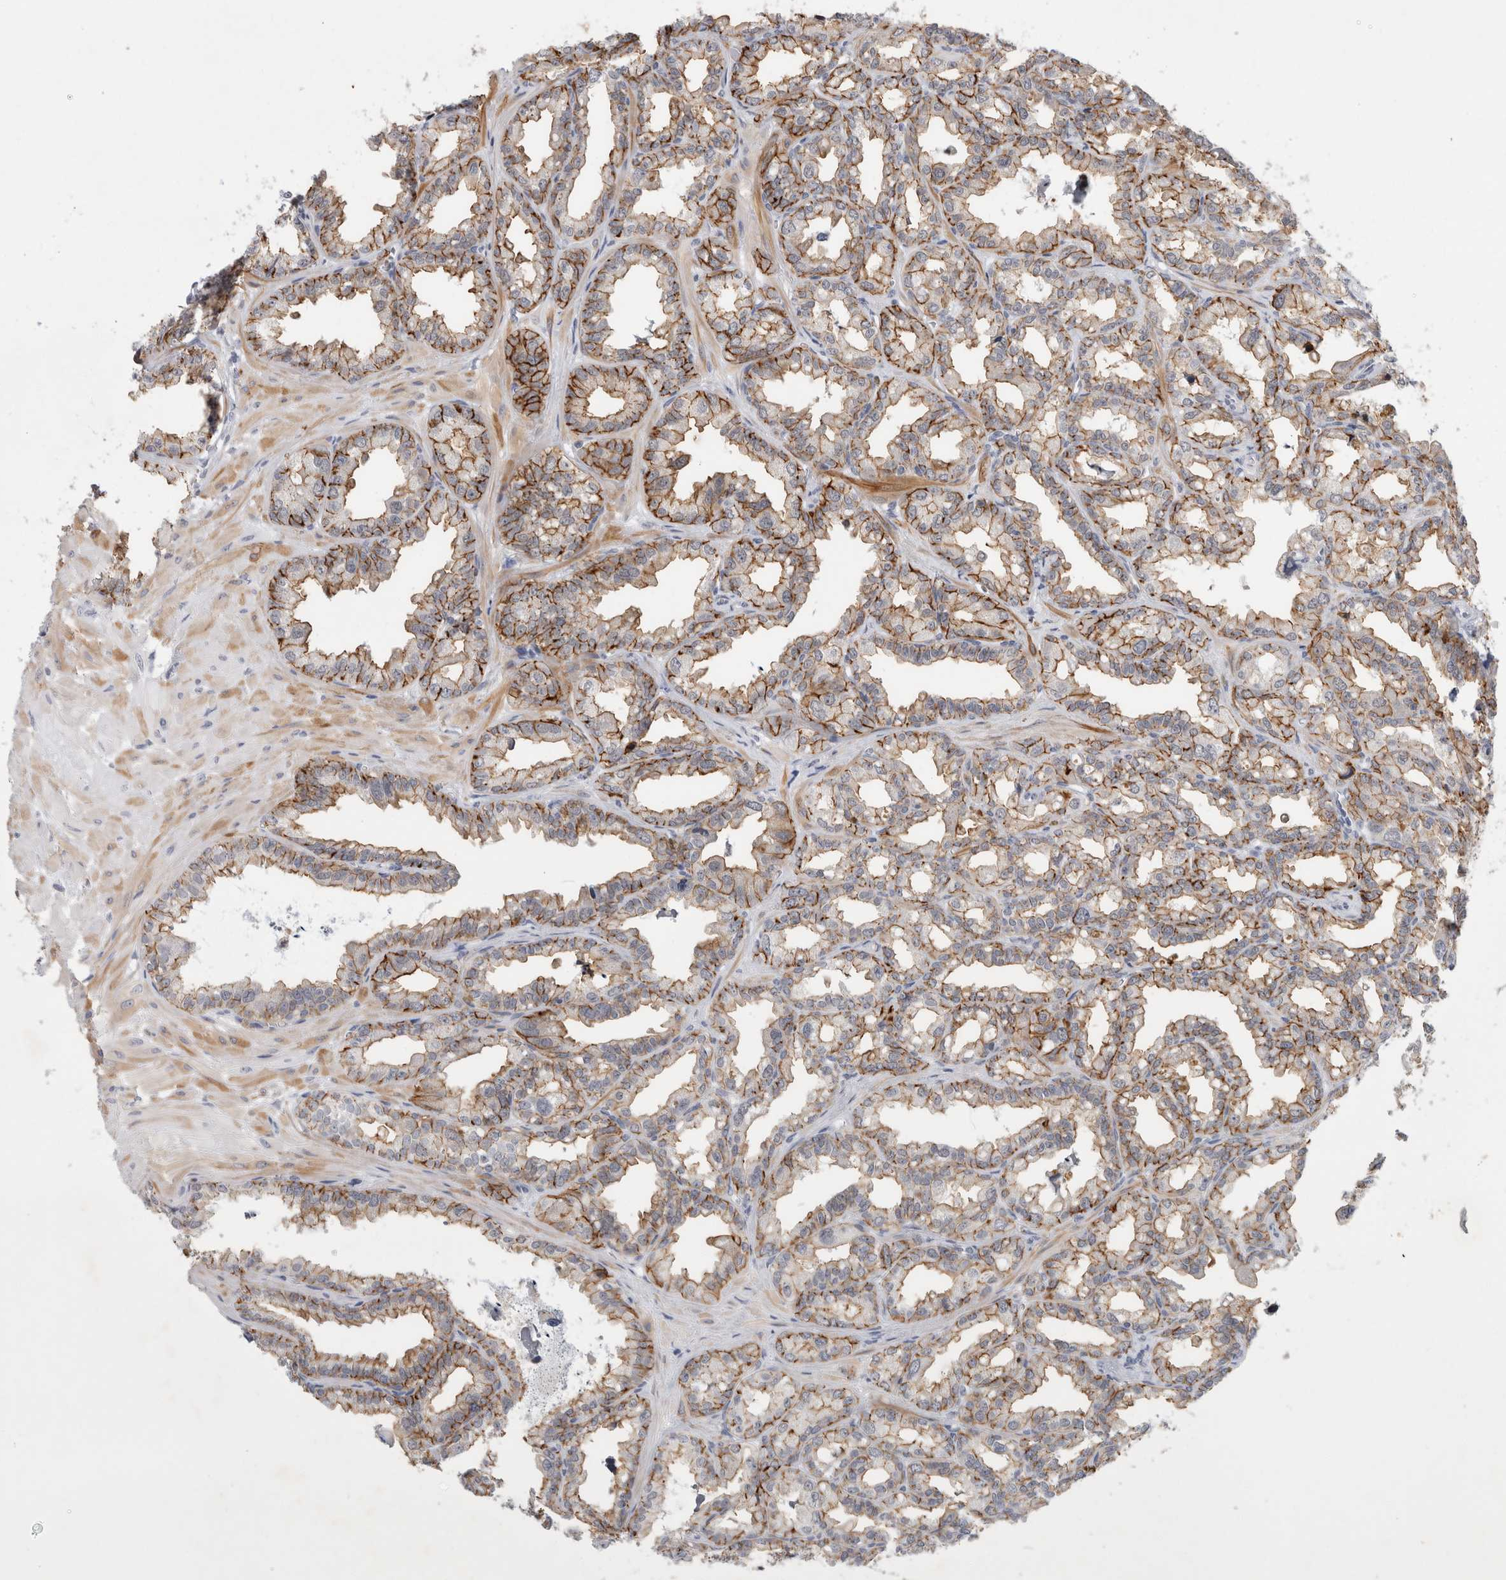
{"staining": {"intensity": "moderate", "quantity": "25%-75%", "location": "cytoplasmic/membranous"}, "tissue": "seminal vesicle", "cell_type": "Glandular cells", "image_type": "normal", "snomed": [{"axis": "morphology", "description": "Normal tissue, NOS"}, {"axis": "topography", "description": "Prostate"}, {"axis": "topography", "description": "Seminal veicle"}], "caption": "This histopathology image shows immunohistochemistry staining of unremarkable seminal vesicle, with medium moderate cytoplasmic/membranous staining in approximately 25%-75% of glandular cells.", "gene": "NIPA1", "patient": {"sex": "male", "age": 51}}